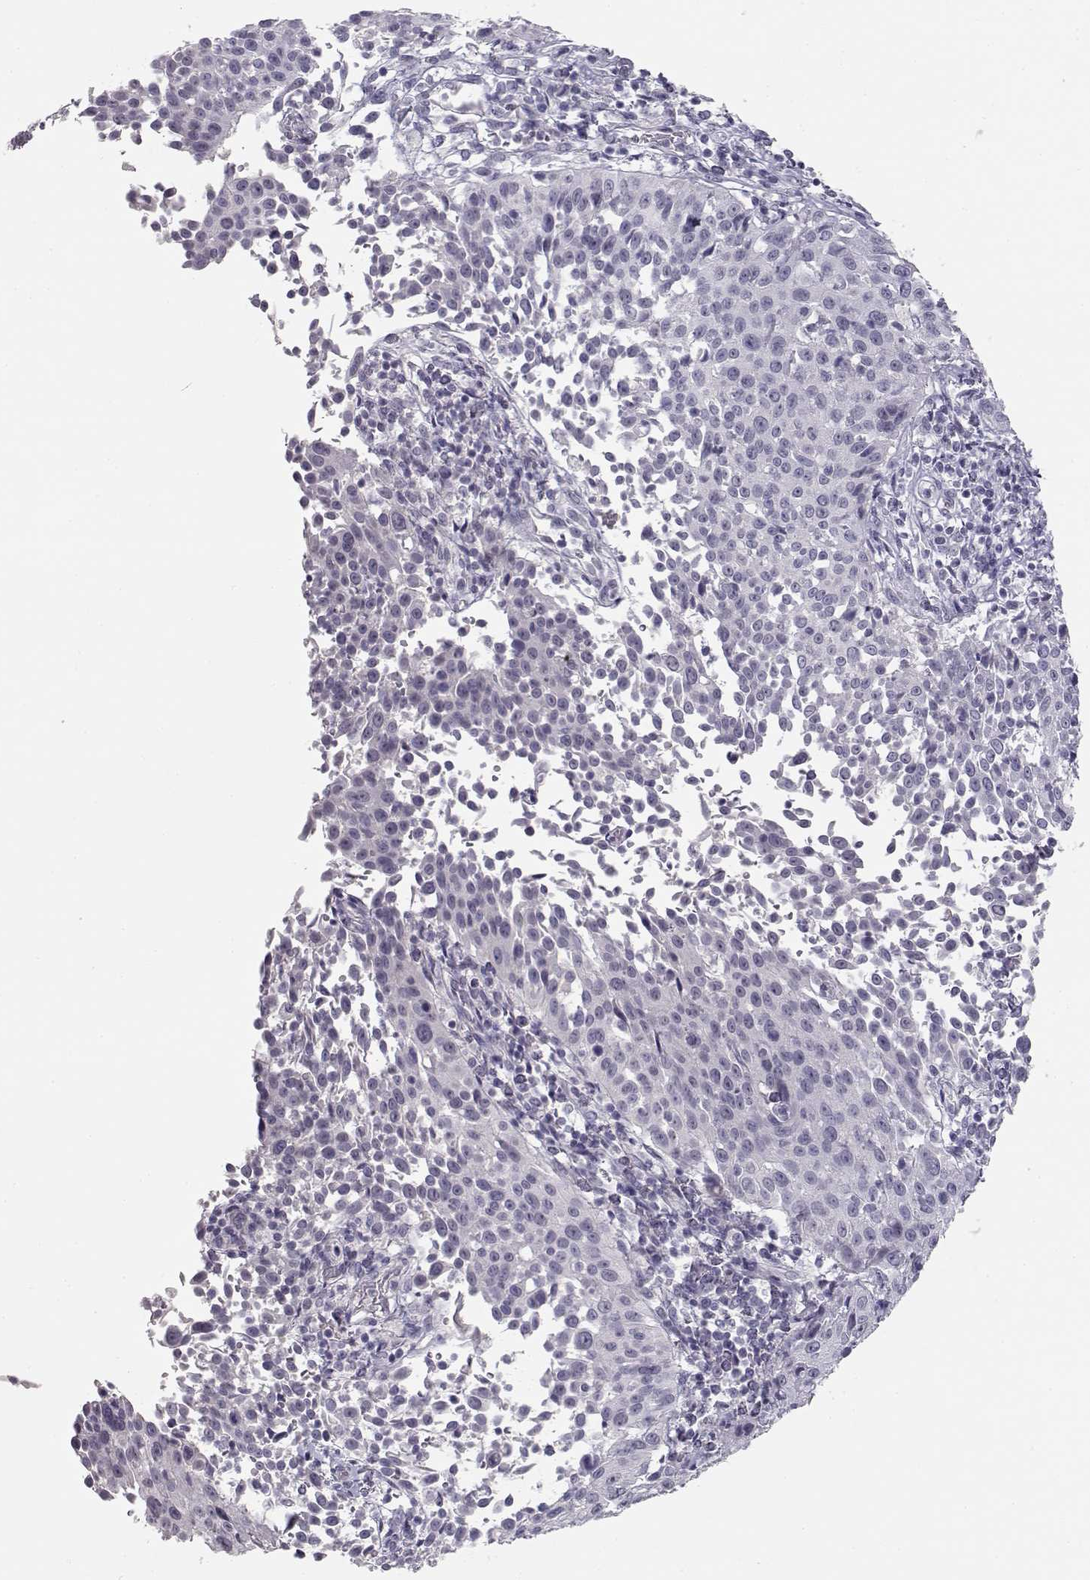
{"staining": {"intensity": "negative", "quantity": "none", "location": "none"}, "tissue": "cervical cancer", "cell_type": "Tumor cells", "image_type": "cancer", "snomed": [{"axis": "morphology", "description": "Squamous cell carcinoma, NOS"}, {"axis": "topography", "description": "Cervix"}], "caption": "Immunohistochemistry of human cervical cancer reveals no expression in tumor cells.", "gene": "TKTL1", "patient": {"sex": "female", "age": 26}}